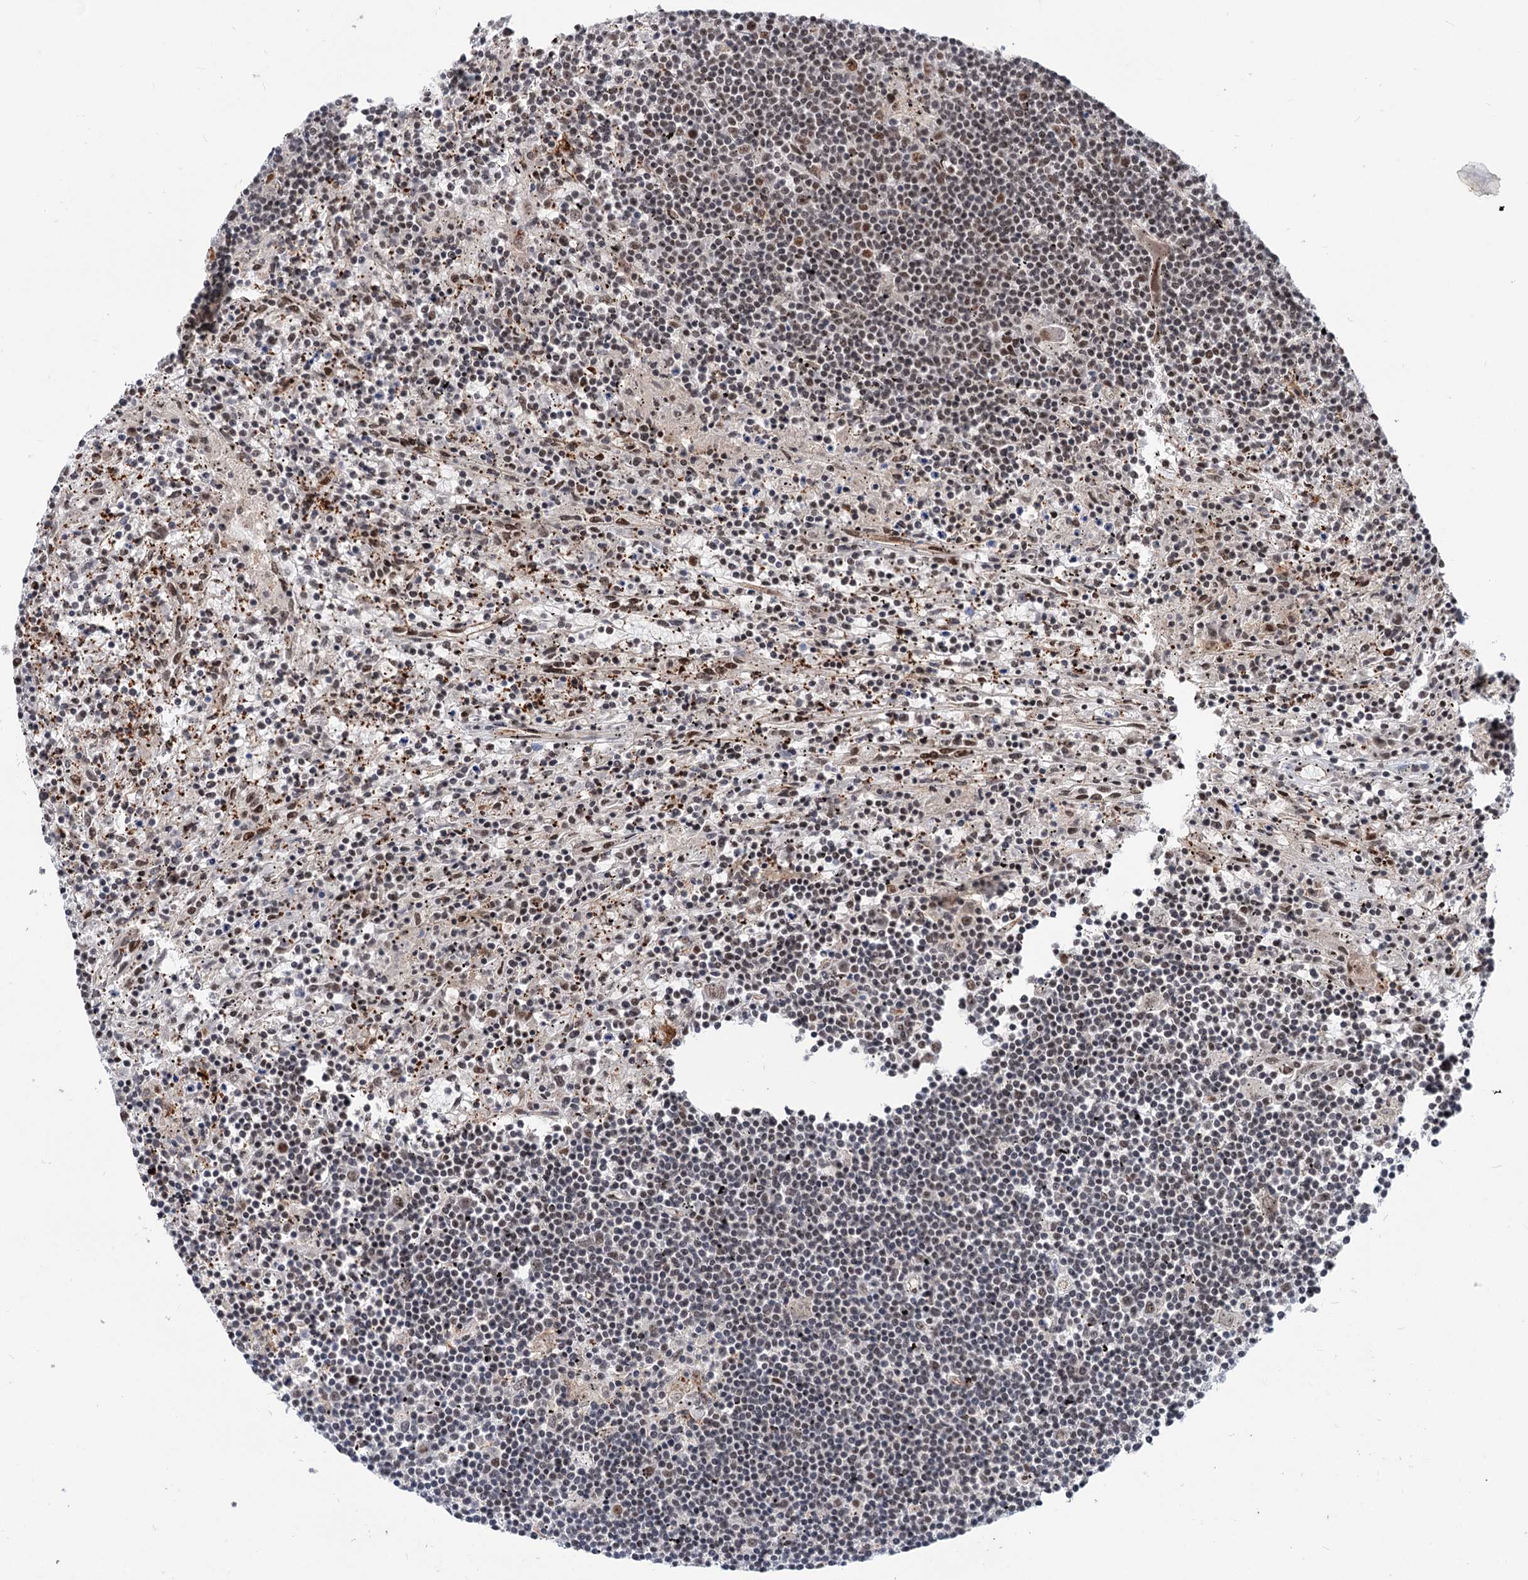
{"staining": {"intensity": "negative", "quantity": "none", "location": "none"}, "tissue": "lymphoma", "cell_type": "Tumor cells", "image_type": "cancer", "snomed": [{"axis": "morphology", "description": "Malignant lymphoma, non-Hodgkin's type, Low grade"}, {"axis": "topography", "description": "Spleen"}], "caption": "This is an immunohistochemistry (IHC) photomicrograph of malignant lymphoma, non-Hodgkin's type (low-grade). There is no staining in tumor cells.", "gene": "MAML1", "patient": {"sex": "male", "age": 76}}